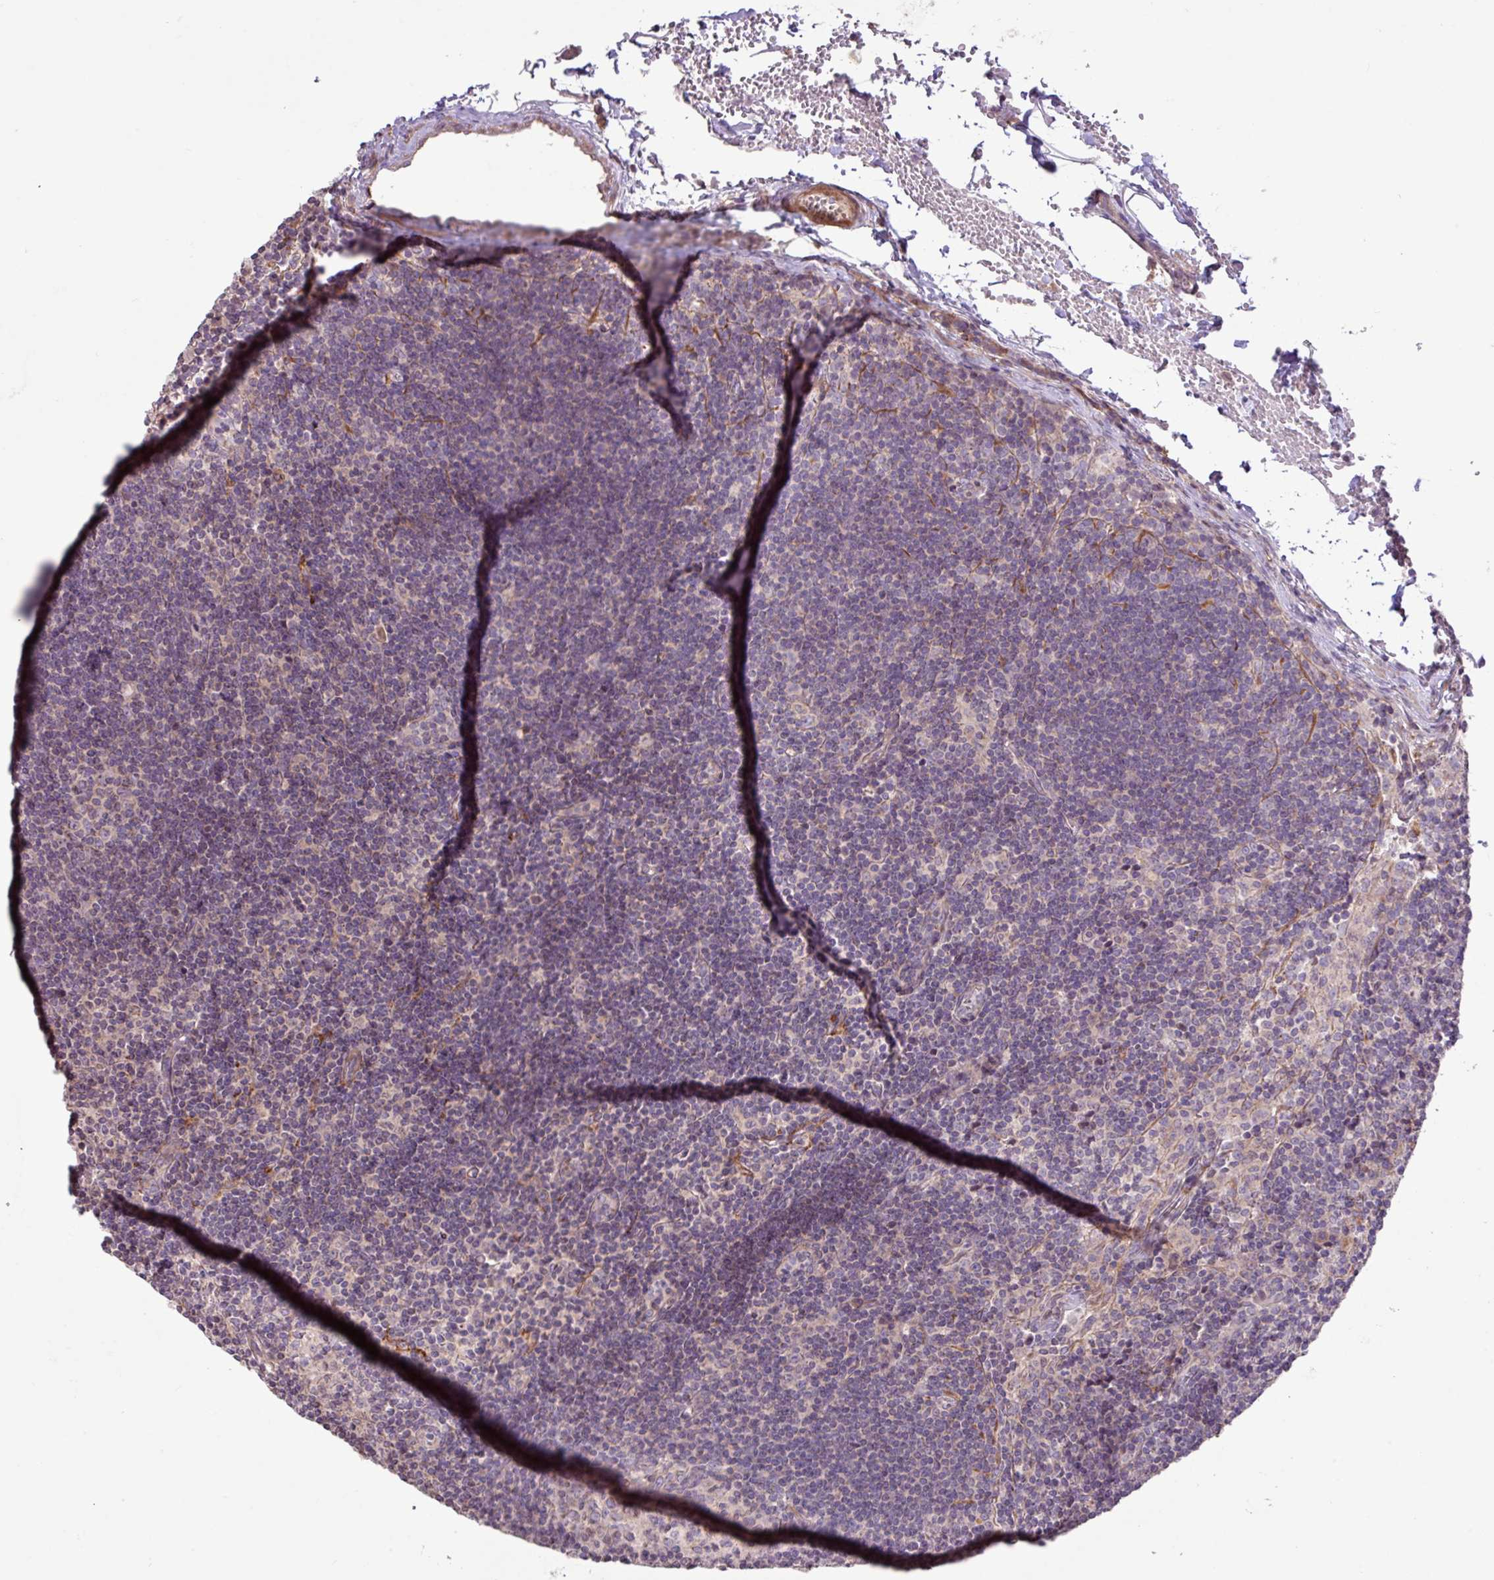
{"staining": {"intensity": "negative", "quantity": "none", "location": "none"}, "tissue": "lymph node", "cell_type": "Germinal center cells", "image_type": "normal", "snomed": [{"axis": "morphology", "description": "Normal tissue, NOS"}, {"axis": "topography", "description": "Lymph node"}], "caption": "An immunohistochemistry micrograph of normal lymph node is shown. There is no staining in germinal center cells of lymph node. (Immunohistochemistry (ihc), brightfield microscopy, high magnification).", "gene": "ARHGEF25", "patient": {"sex": "female", "age": 29}}